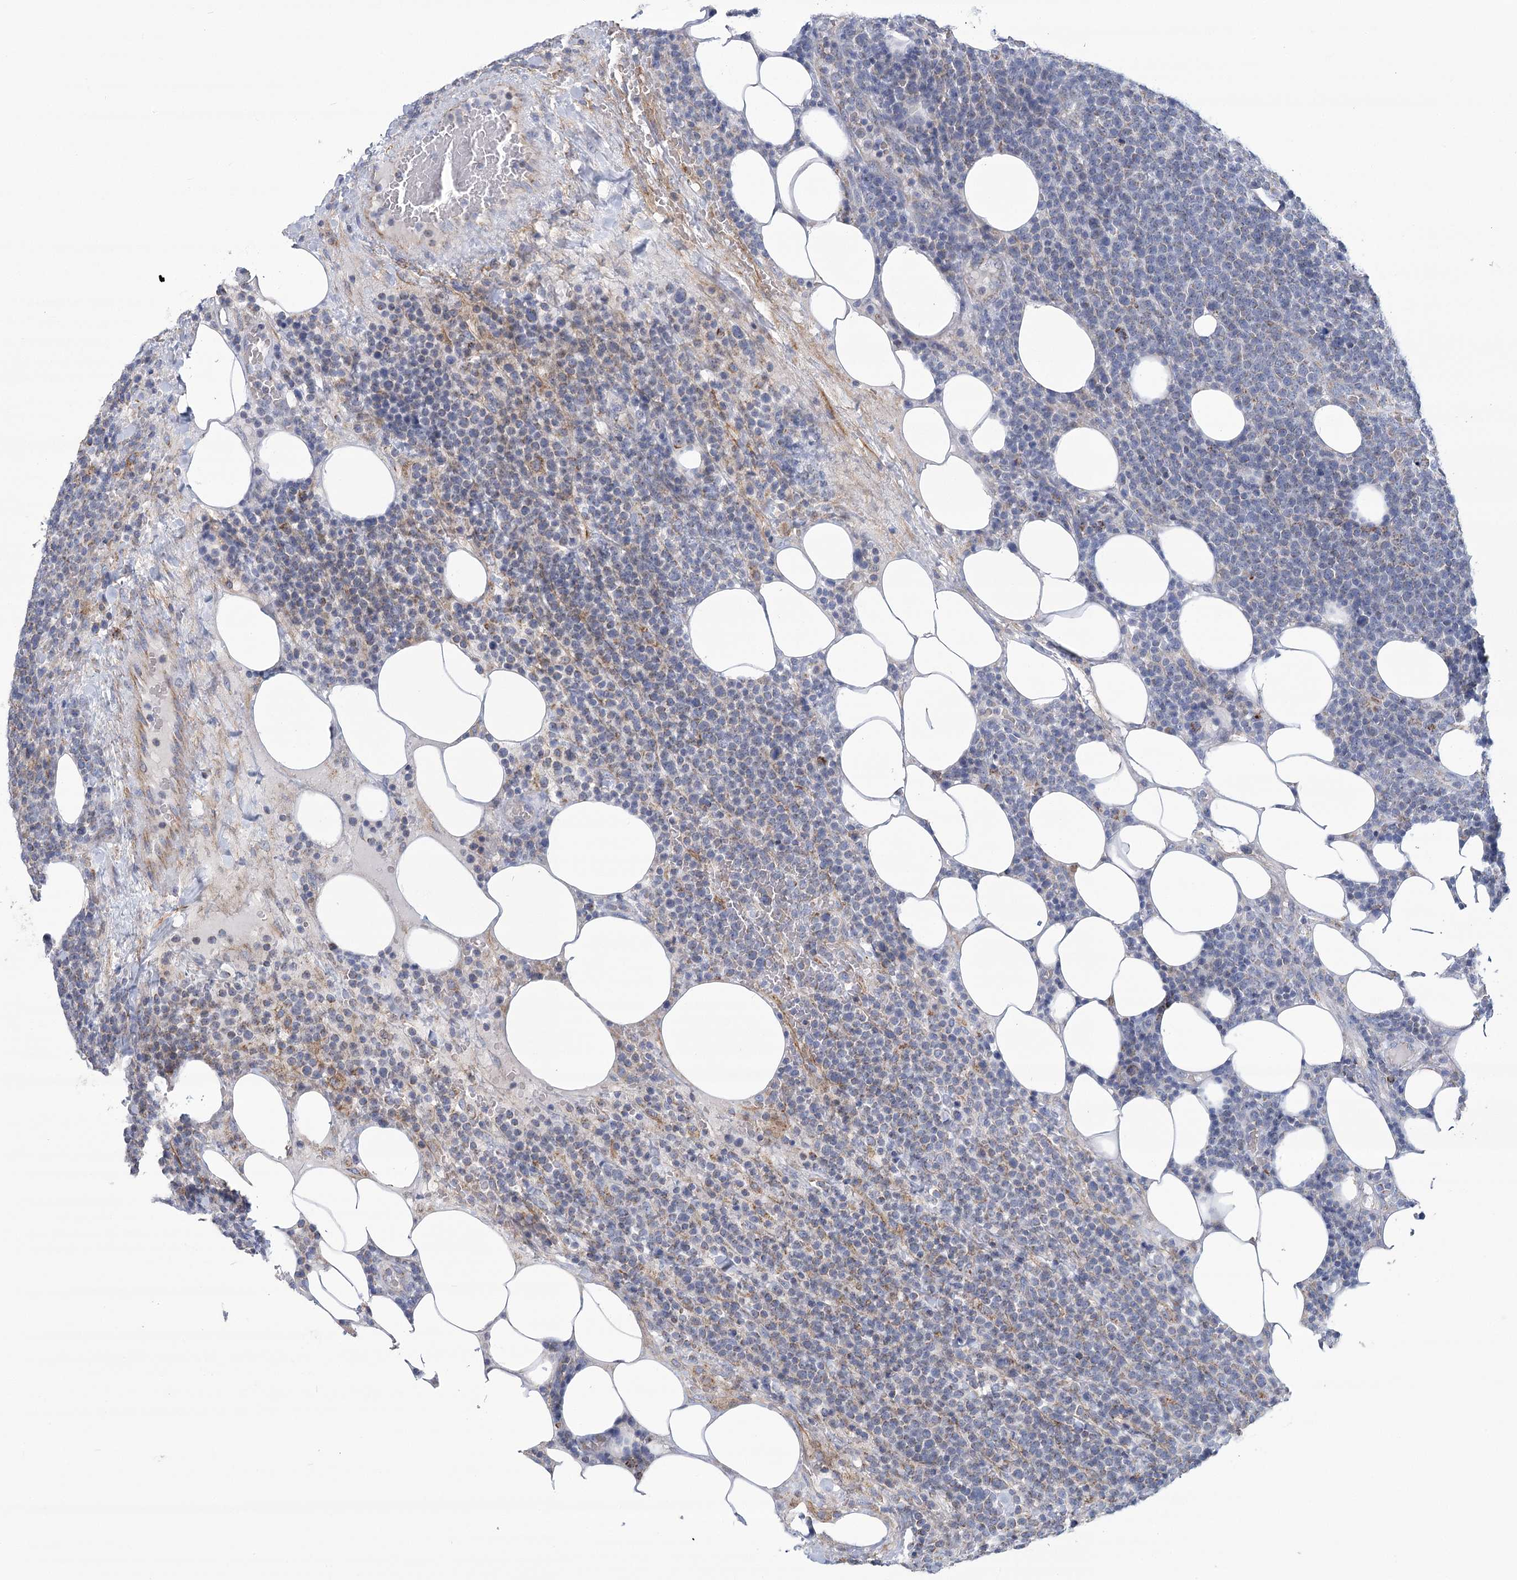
{"staining": {"intensity": "negative", "quantity": "none", "location": "none"}, "tissue": "lymphoma", "cell_type": "Tumor cells", "image_type": "cancer", "snomed": [{"axis": "morphology", "description": "Malignant lymphoma, non-Hodgkin's type, High grade"}, {"axis": "topography", "description": "Lymph node"}], "caption": "The immunohistochemistry (IHC) image has no significant positivity in tumor cells of high-grade malignant lymphoma, non-Hodgkin's type tissue.", "gene": "SNX7", "patient": {"sex": "male", "age": 61}}